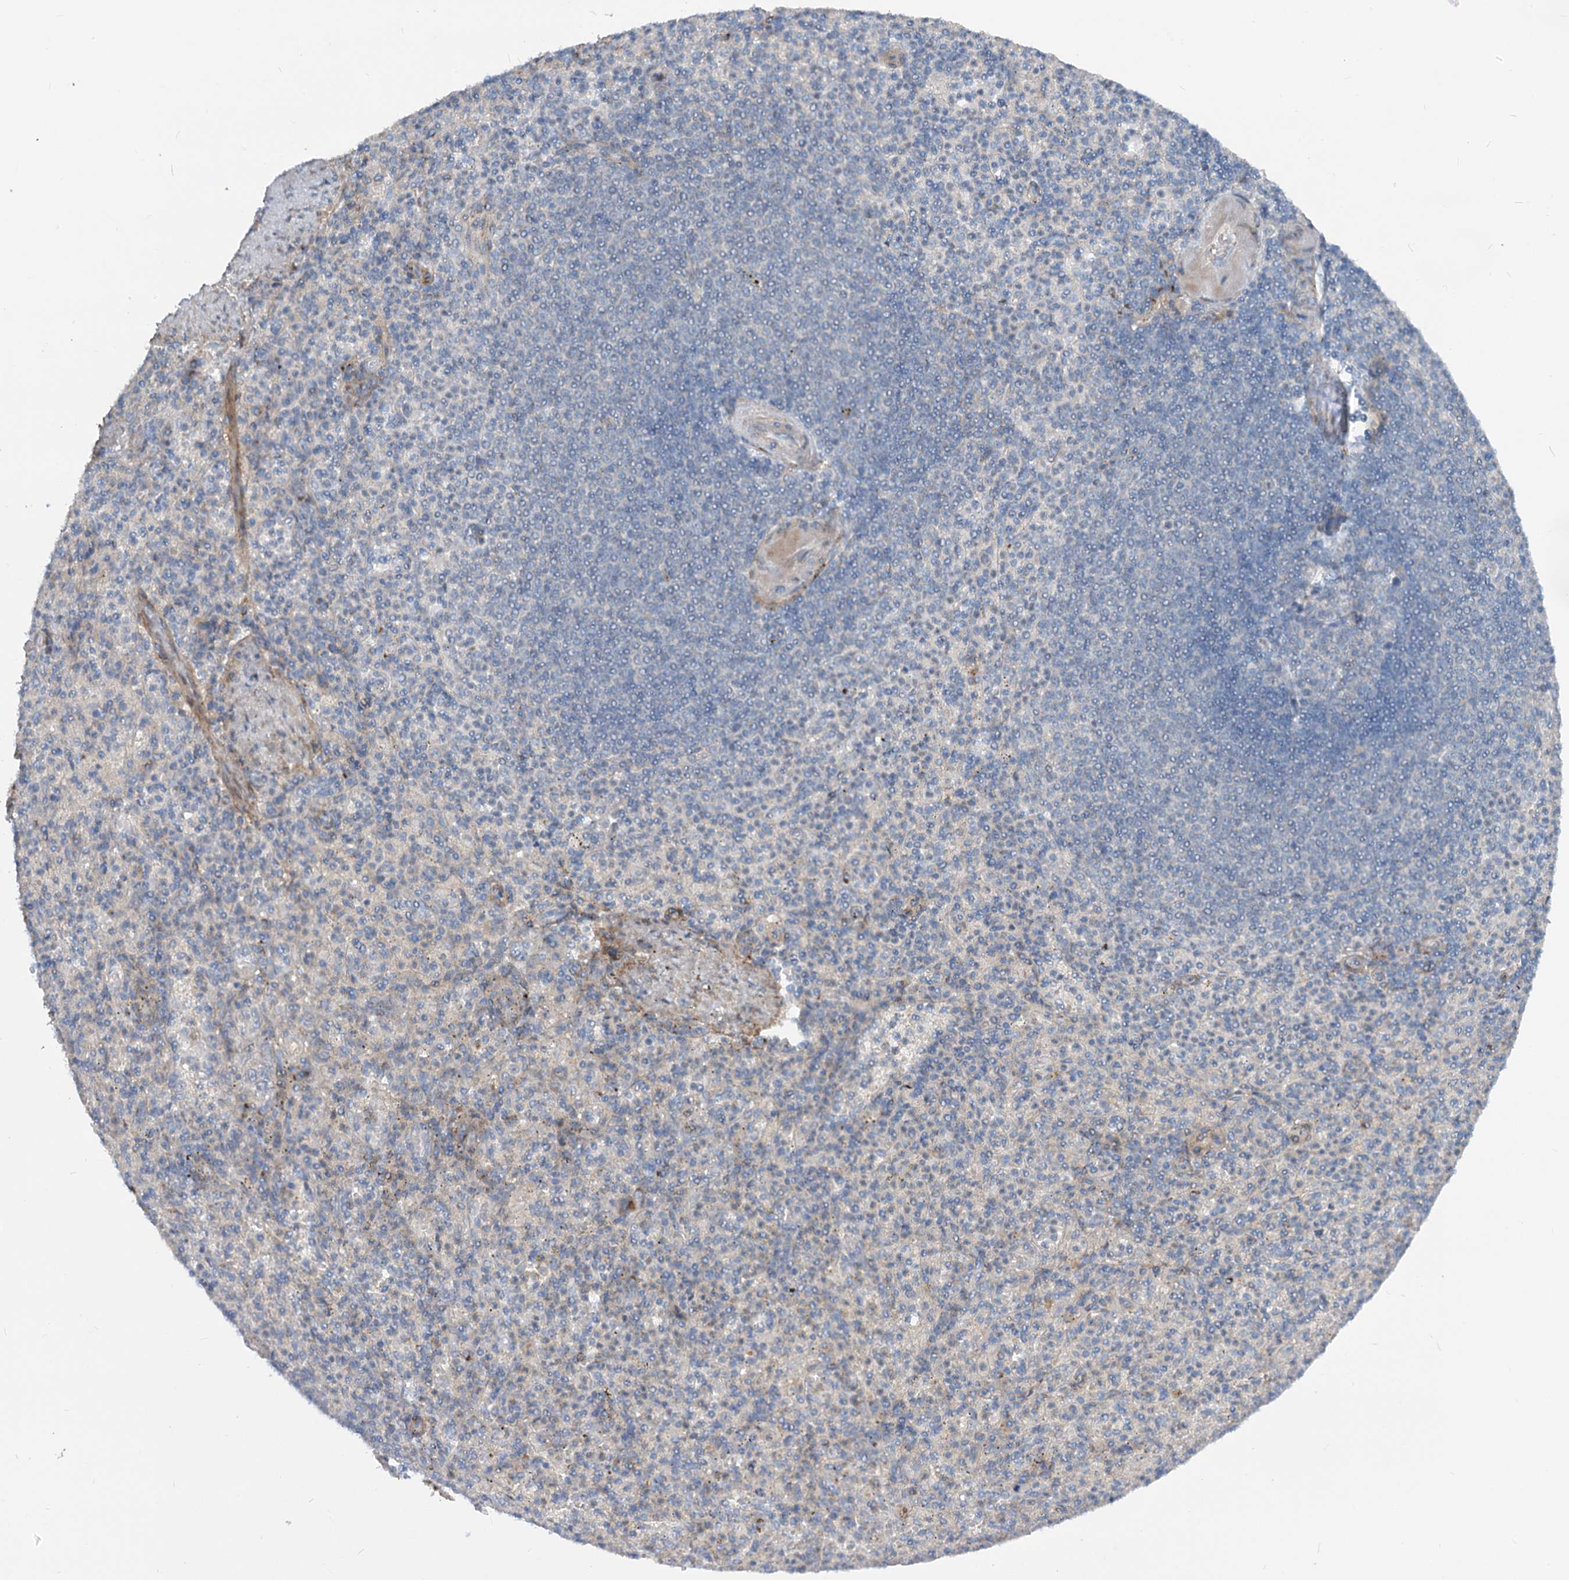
{"staining": {"intensity": "moderate", "quantity": "<25%", "location": "cytoplasmic/membranous"}, "tissue": "spleen", "cell_type": "Cells in red pulp", "image_type": "normal", "snomed": [{"axis": "morphology", "description": "Normal tissue, NOS"}, {"axis": "topography", "description": "Spleen"}], "caption": "Immunohistochemical staining of normal spleen displays <25% levels of moderate cytoplasmic/membranous protein positivity in about <25% of cells in red pulp. (DAB IHC with brightfield microscopy, high magnification).", "gene": "FGF19", "patient": {"sex": "female", "age": 74}}